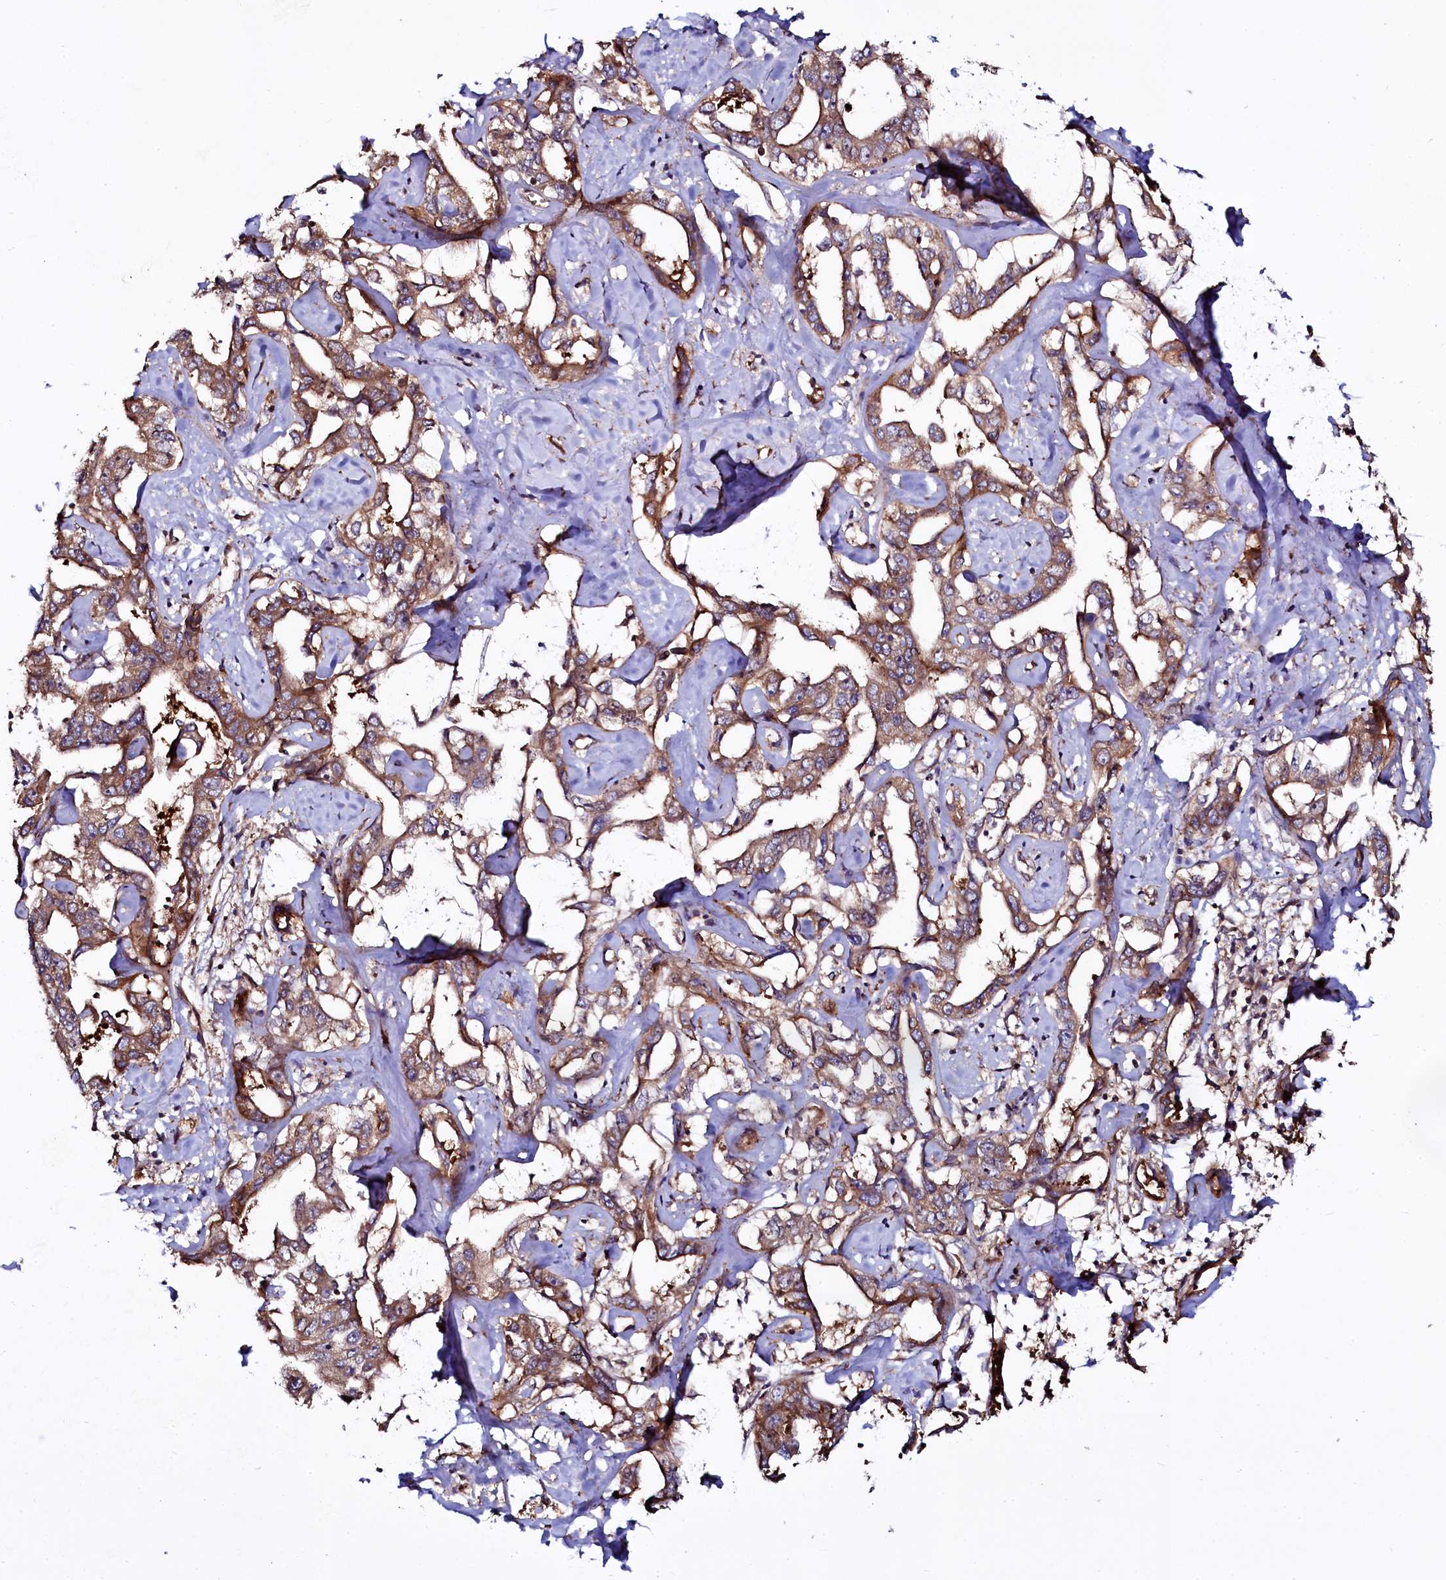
{"staining": {"intensity": "moderate", "quantity": ">75%", "location": "cytoplasmic/membranous"}, "tissue": "liver cancer", "cell_type": "Tumor cells", "image_type": "cancer", "snomed": [{"axis": "morphology", "description": "Cholangiocarcinoma"}, {"axis": "topography", "description": "Liver"}], "caption": "Liver cancer stained with a protein marker shows moderate staining in tumor cells.", "gene": "USPL1", "patient": {"sex": "male", "age": 59}}